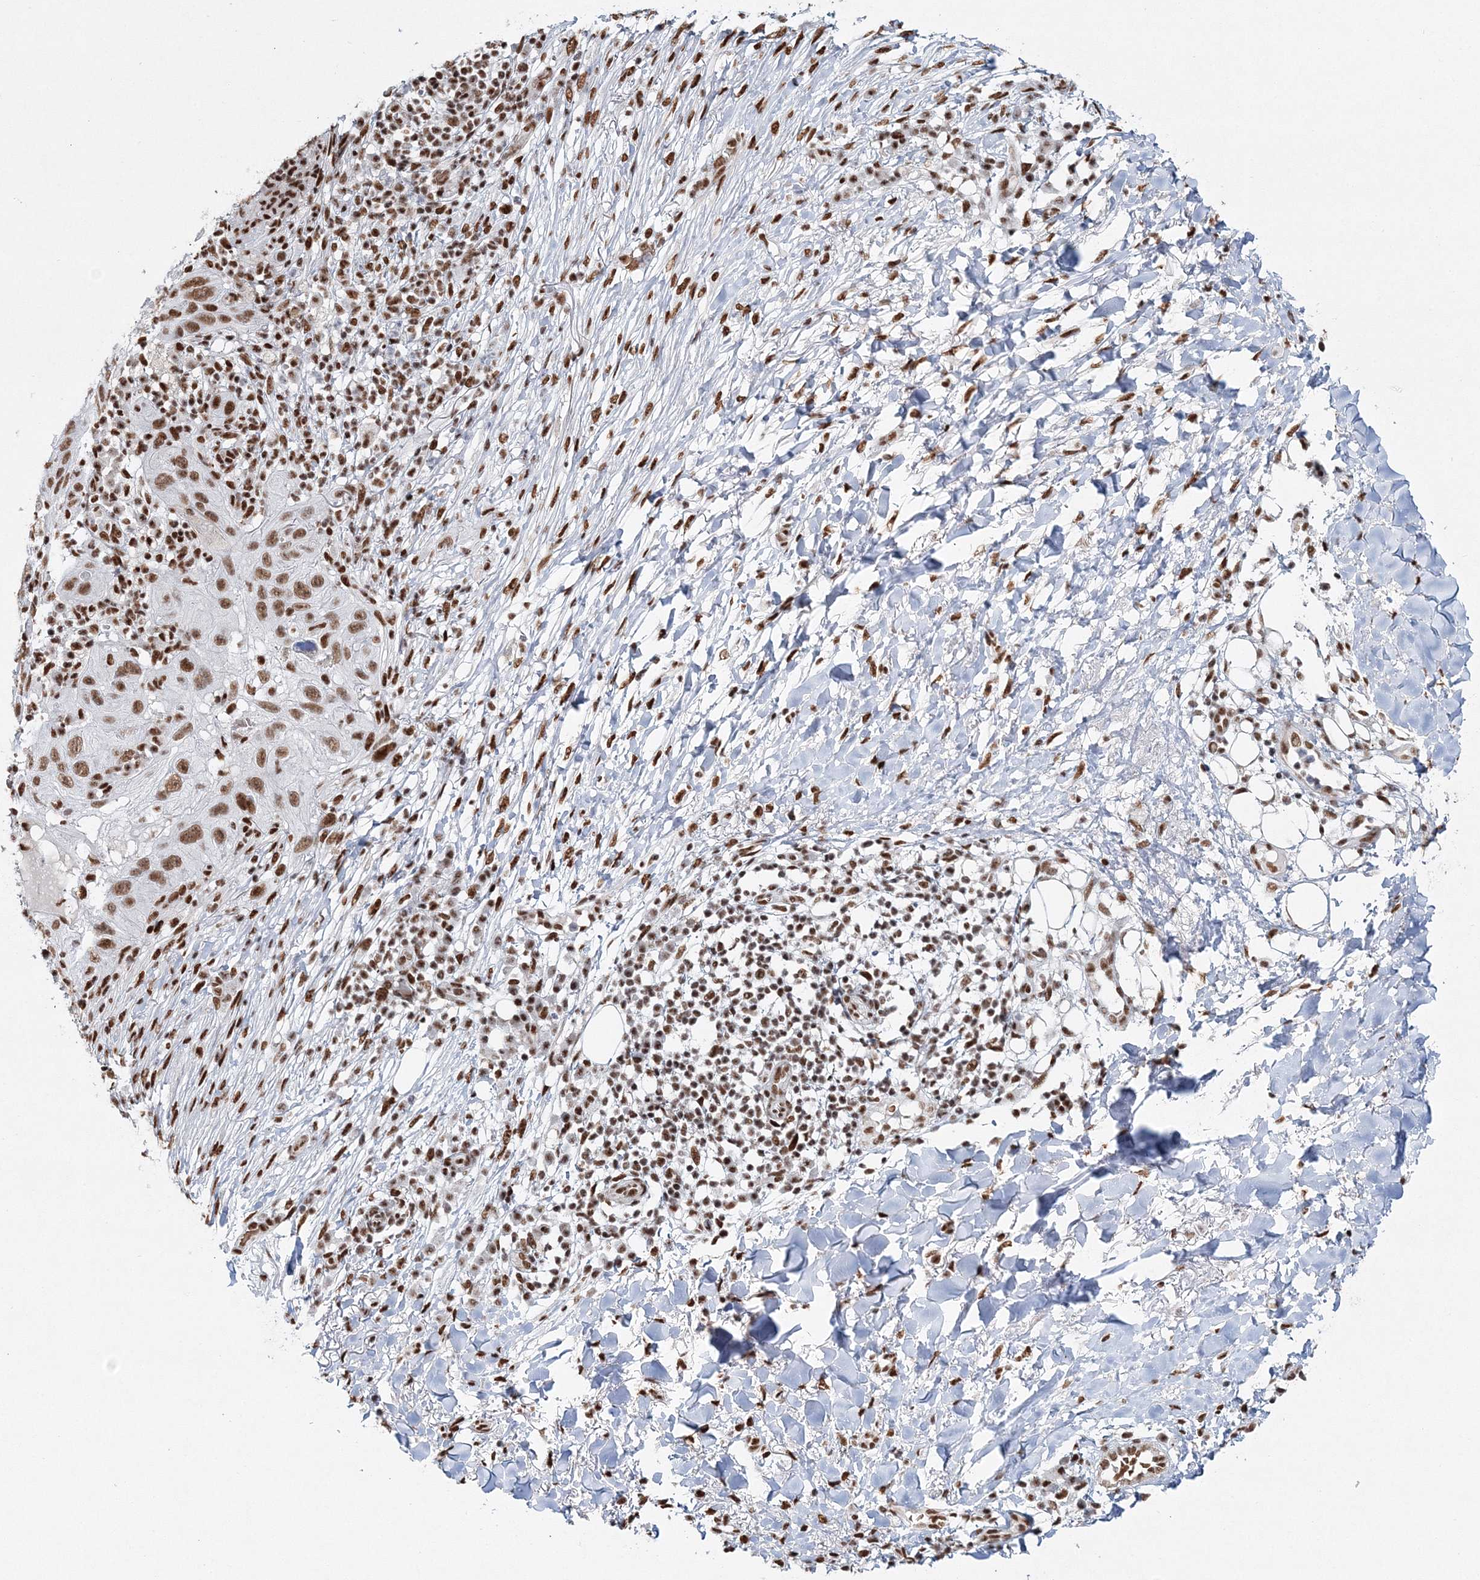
{"staining": {"intensity": "moderate", "quantity": ">75%", "location": "nuclear"}, "tissue": "skin cancer", "cell_type": "Tumor cells", "image_type": "cancer", "snomed": [{"axis": "morphology", "description": "Normal tissue, NOS"}, {"axis": "morphology", "description": "Squamous cell carcinoma, NOS"}, {"axis": "topography", "description": "Skin"}], "caption": "Human skin cancer stained with a brown dye exhibits moderate nuclear positive expression in approximately >75% of tumor cells.", "gene": "QRICH1", "patient": {"sex": "female", "age": 96}}